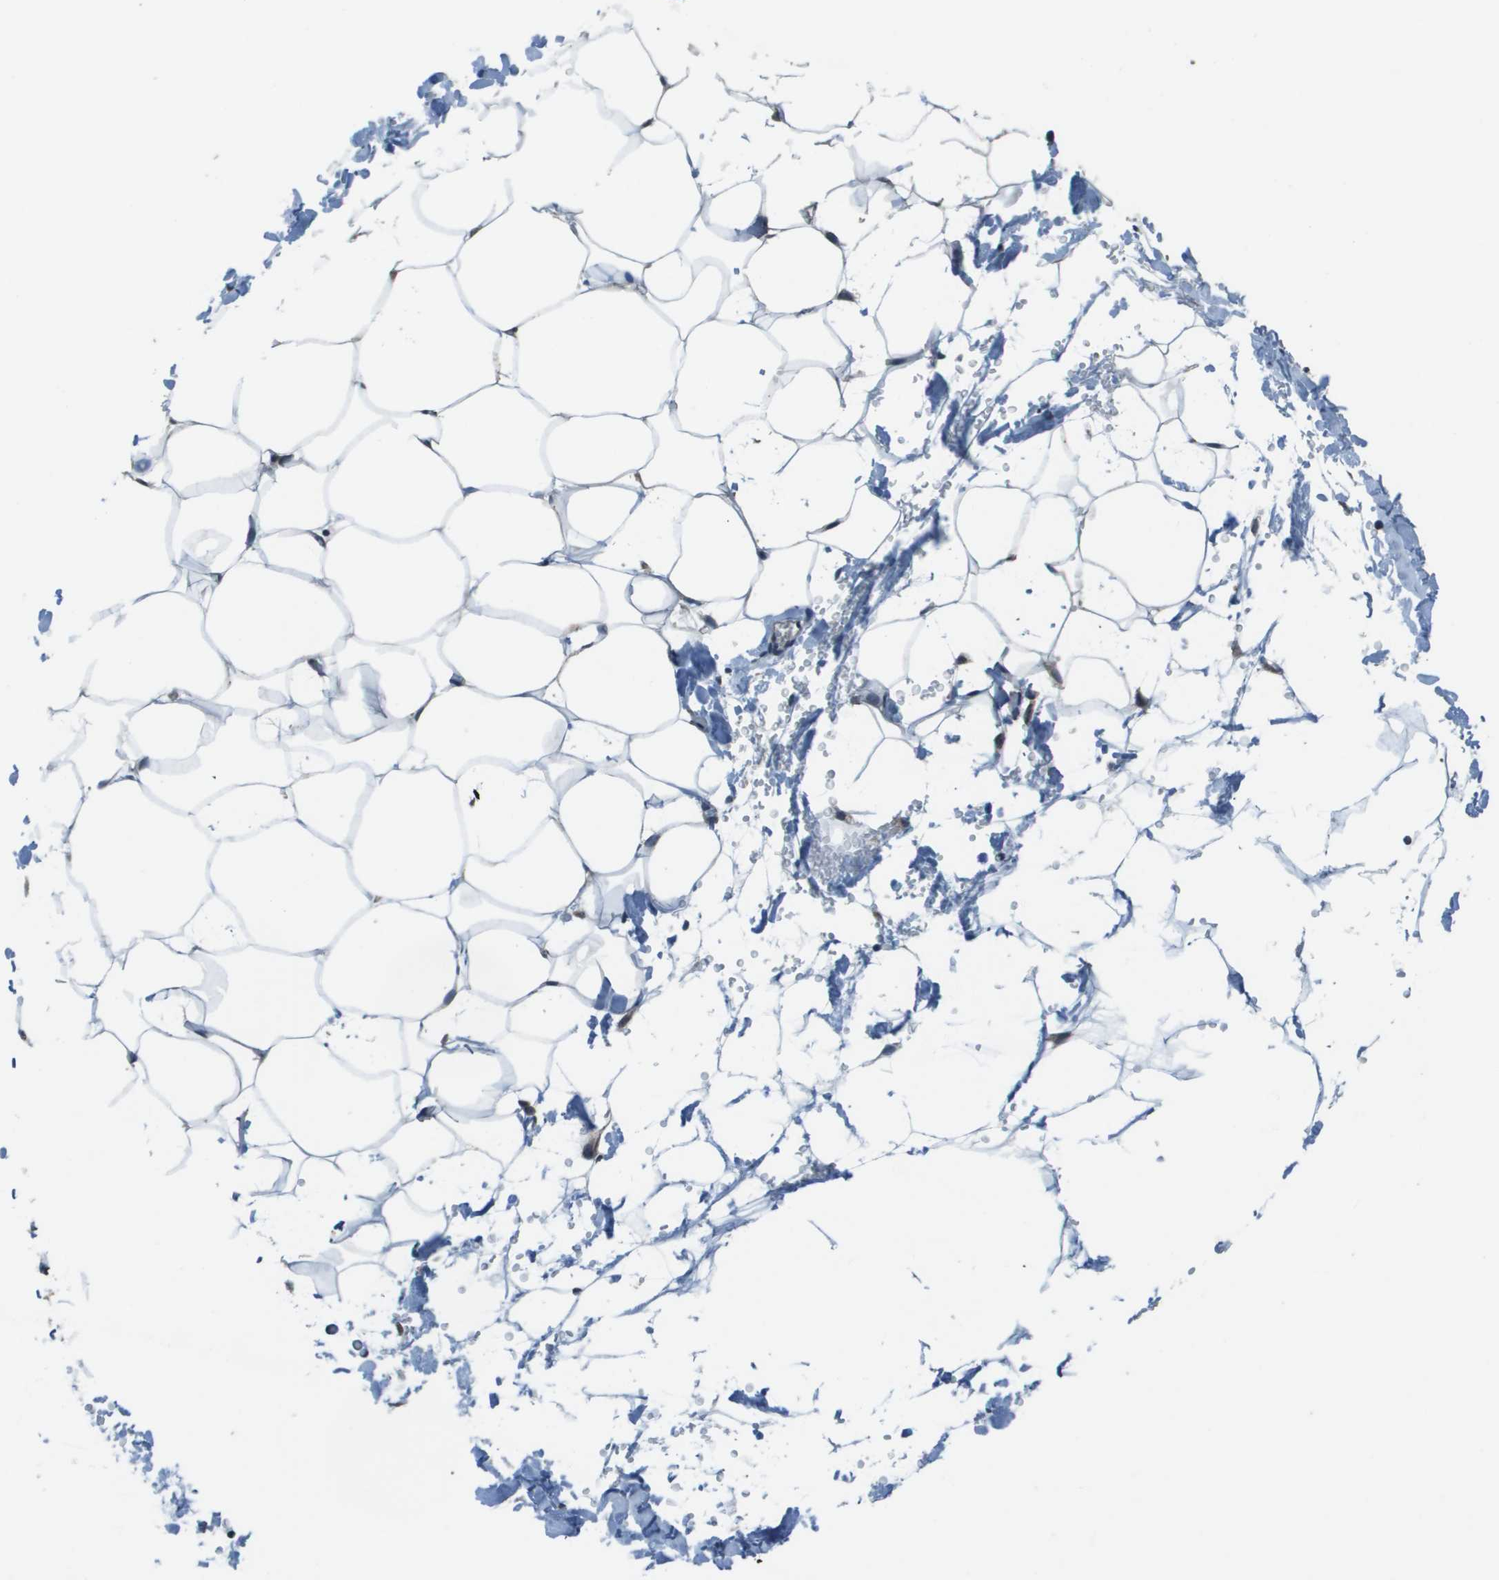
{"staining": {"intensity": "negative", "quantity": "none", "location": "none"}, "tissue": "adipose tissue", "cell_type": "Adipocytes", "image_type": "normal", "snomed": [{"axis": "morphology", "description": "Normal tissue, NOS"}, {"axis": "topography", "description": "Breast"}, {"axis": "topography", "description": "Adipose tissue"}], "caption": "Photomicrograph shows no significant protein expression in adipocytes of unremarkable adipose tissue. (DAB immunohistochemistry with hematoxylin counter stain).", "gene": "GOSR2", "patient": {"sex": "female", "age": 25}}